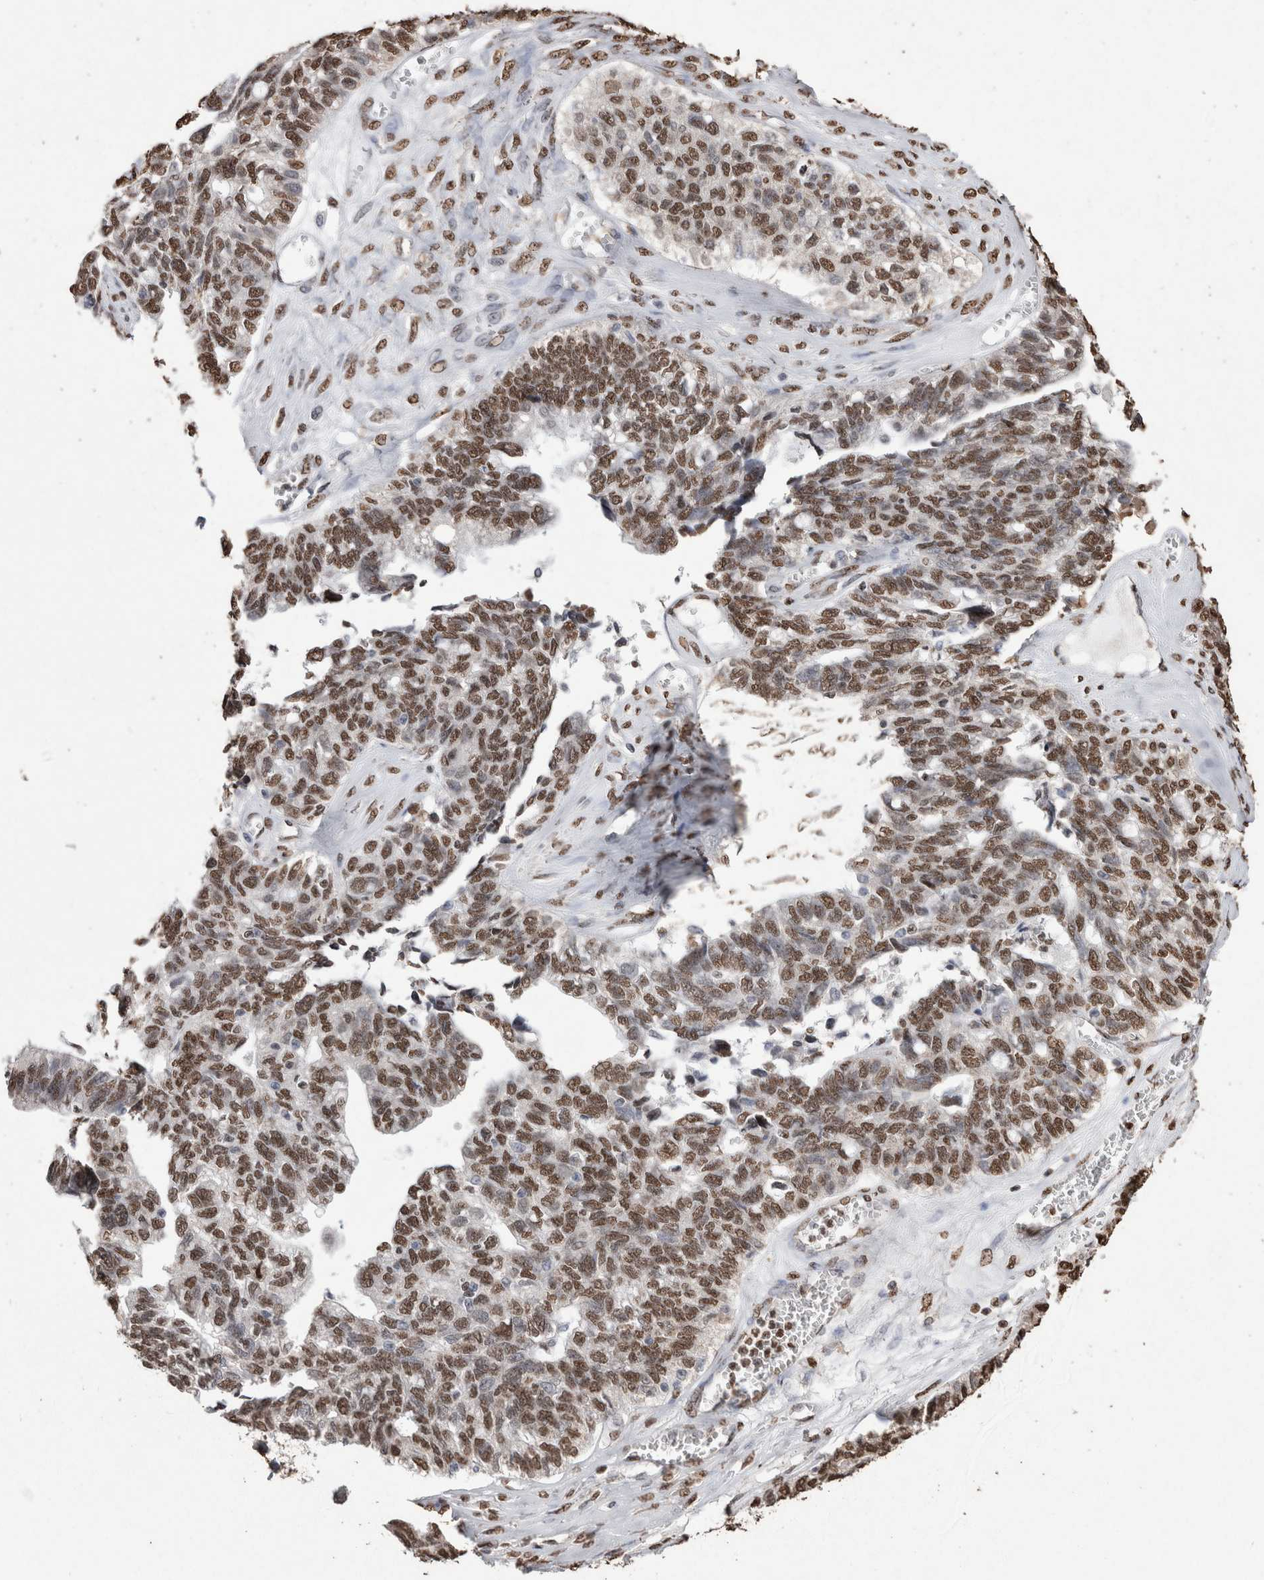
{"staining": {"intensity": "moderate", "quantity": ">75%", "location": "nuclear"}, "tissue": "ovarian cancer", "cell_type": "Tumor cells", "image_type": "cancer", "snomed": [{"axis": "morphology", "description": "Cystadenocarcinoma, serous, NOS"}, {"axis": "topography", "description": "Ovary"}], "caption": "Ovarian serous cystadenocarcinoma stained with DAB IHC exhibits medium levels of moderate nuclear staining in about >75% of tumor cells. (Brightfield microscopy of DAB IHC at high magnification).", "gene": "NTHL1", "patient": {"sex": "female", "age": 79}}